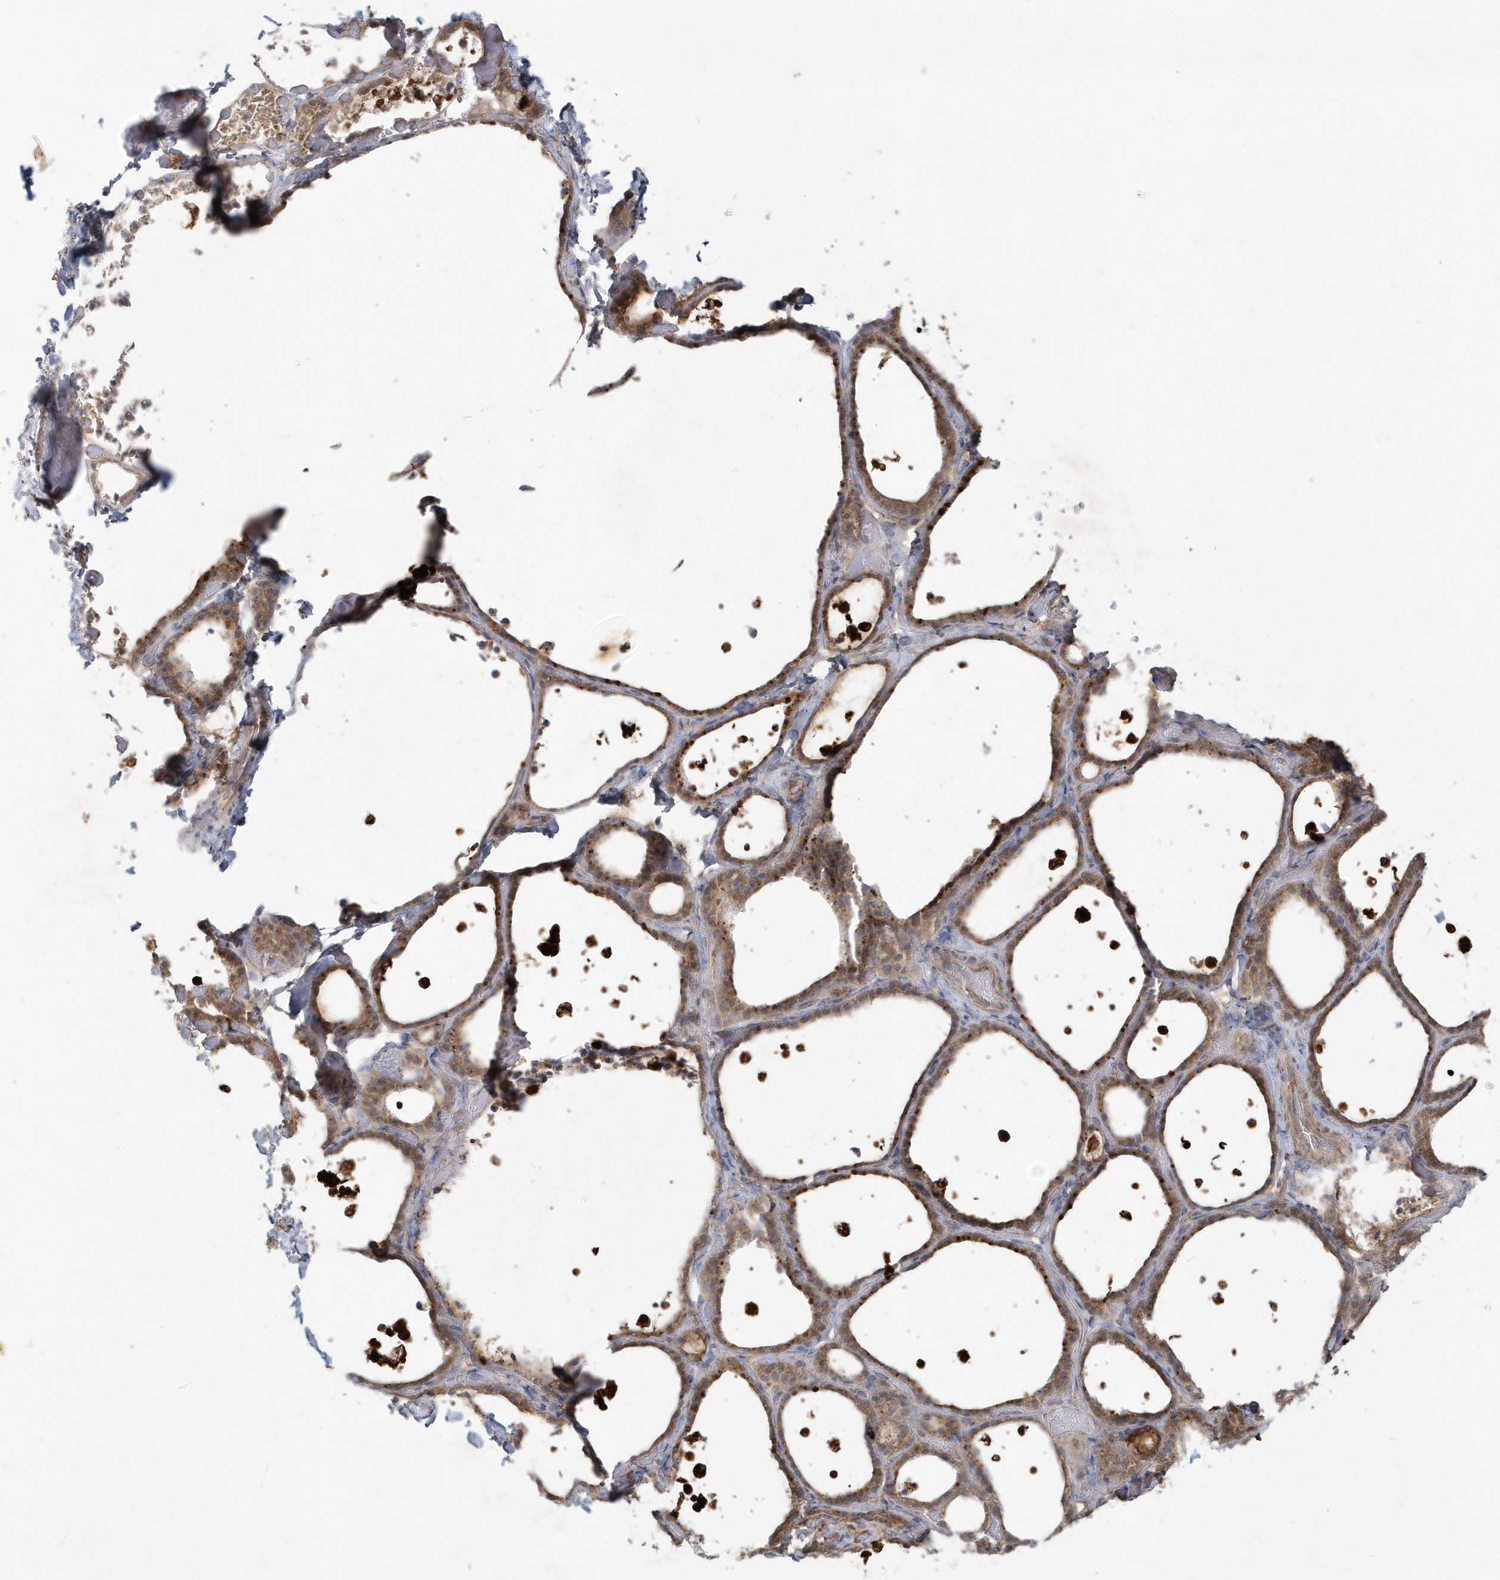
{"staining": {"intensity": "moderate", "quantity": ">75%", "location": "cytoplasmic/membranous"}, "tissue": "thyroid gland", "cell_type": "Glandular cells", "image_type": "normal", "snomed": [{"axis": "morphology", "description": "Normal tissue, NOS"}, {"axis": "topography", "description": "Thyroid gland"}], "caption": "Immunohistochemistry of normal human thyroid gland exhibits medium levels of moderate cytoplasmic/membranous expression in approximately >75% of glandular cells.", "gene": "C1RL", "patient": {"sex": "female", "age": 44}}